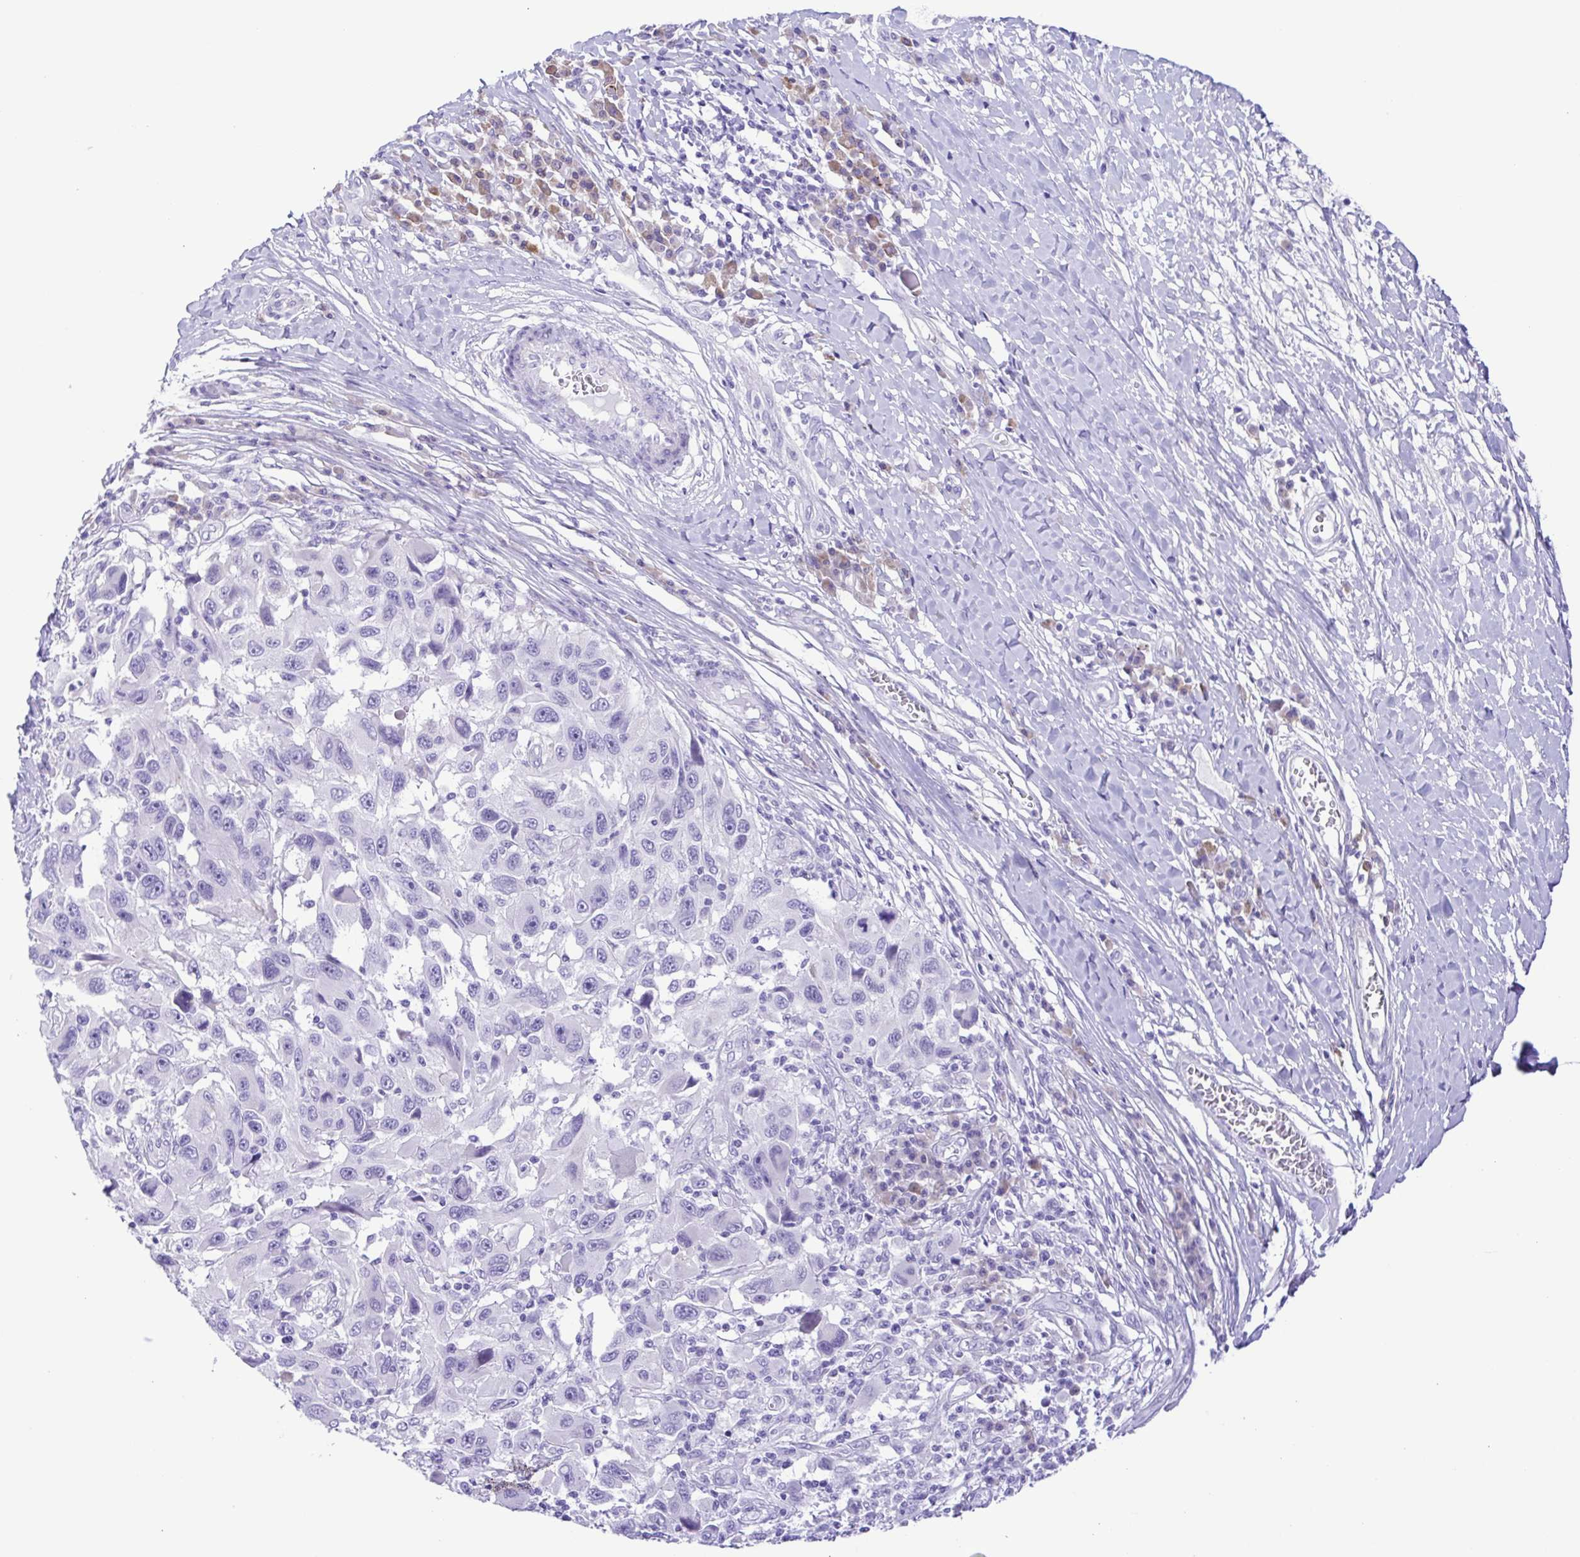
{"staining": {"intensity": "negative", "quantity": "none", "location": "none"}, "tissue": "melanoma", "cell_type": "Tumor cells", "image_type": "cancer", "snomed": [{"axis": "morphology", "description": "Malignant melanoma, NOS"}, {"axis": "topography", "description": "Skin"}], "caption": "Immunohistochemical staining of malignant melanoma displays no significant positivity in tumor cells.", "gene": "PAK3", "patient": {"sex": "male", "age": 53}}